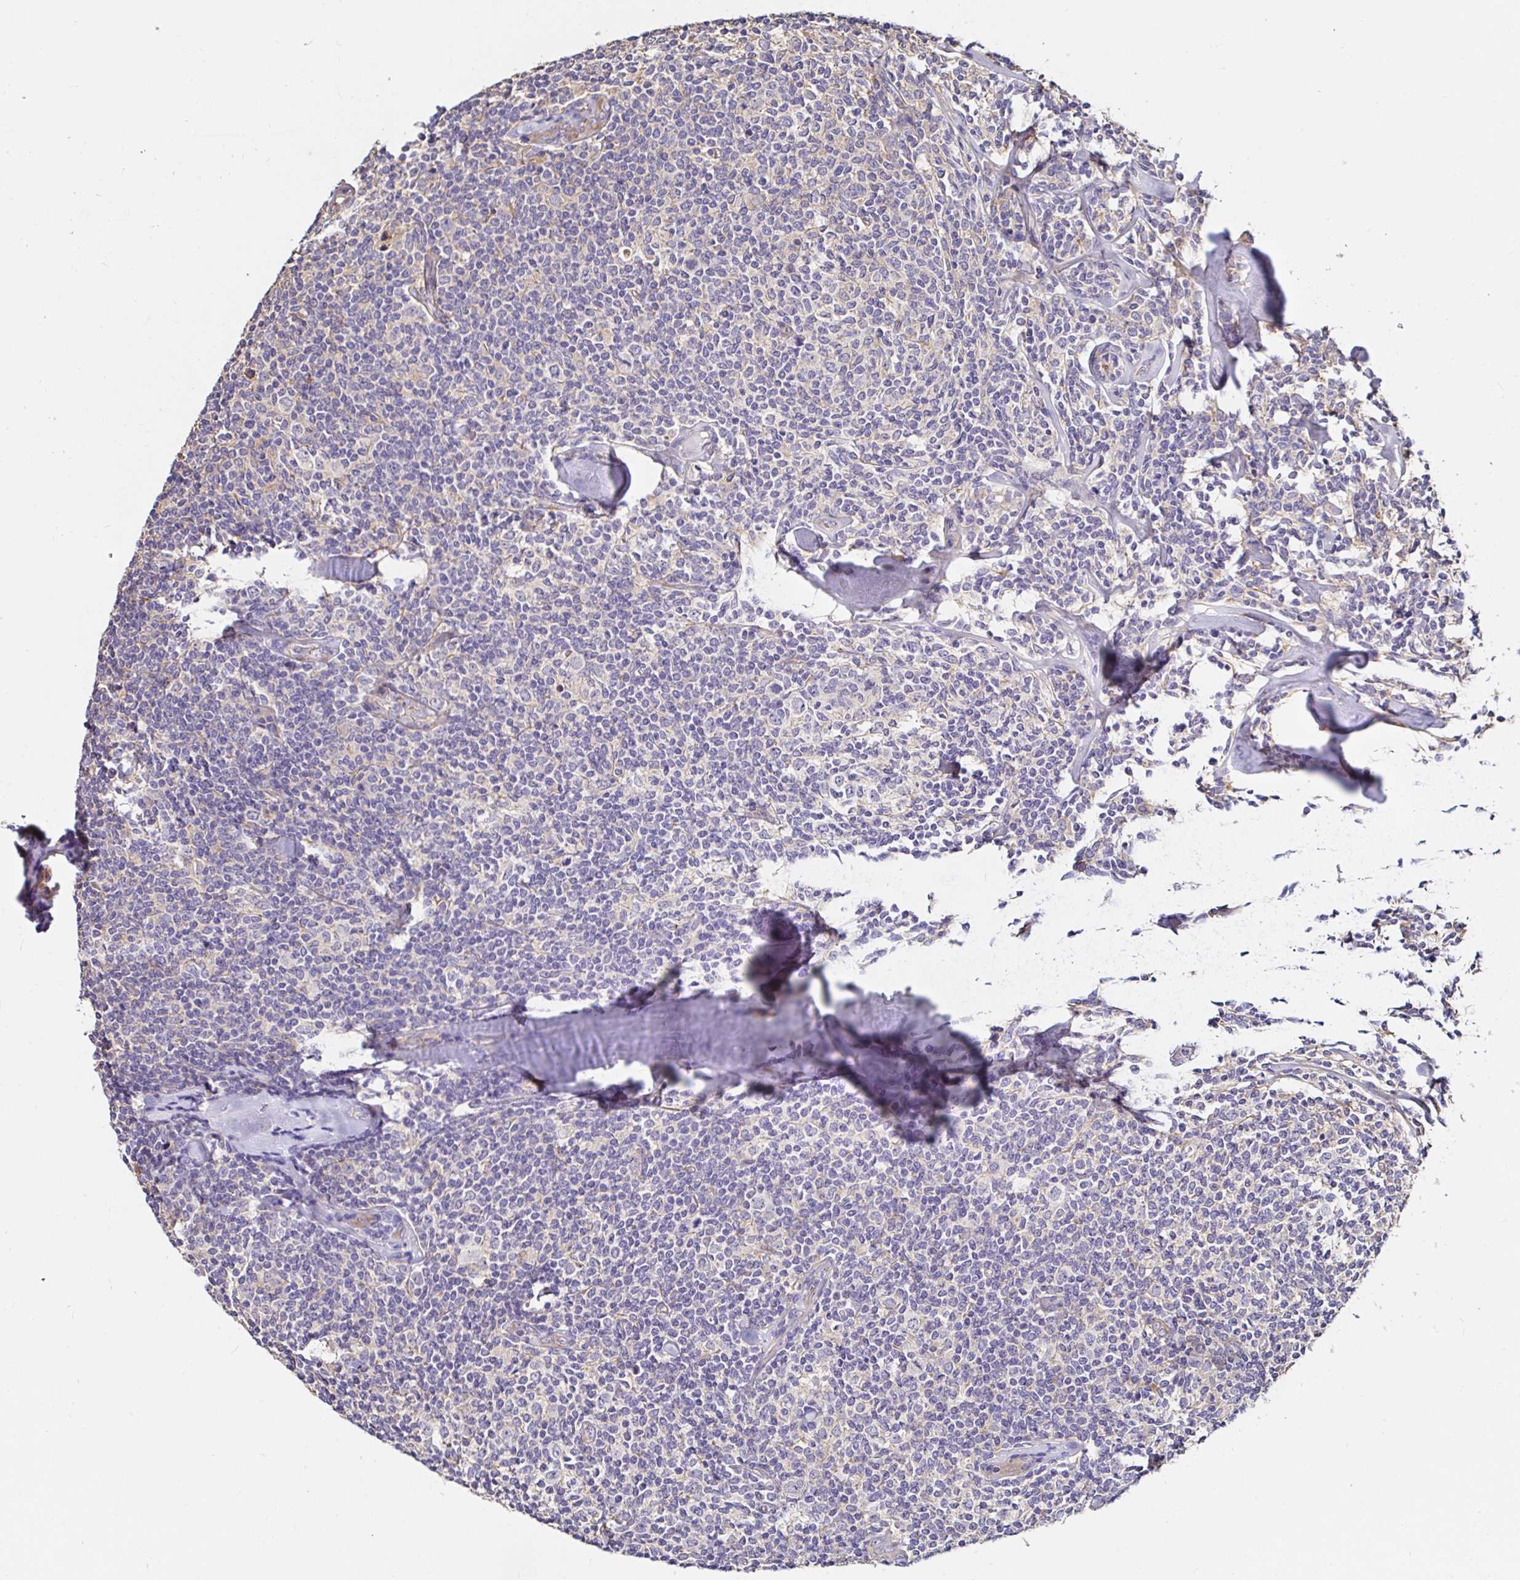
{"staining": {"intensity": "negative", "quantity": "none", "location": "none"}, "tissue": "lymphoma", "cell_type": "Tumor cells", "image_type": "cancer", "snomed": [{"axis": "morphology", "description": "Malignant lymphoma, non-Hodgkin's type, Low grade"}, {"axis": "topography", "description": "Lymph node"}], "caption": "Immunohistochemical staining of human malignant lymphoma, non-Hodgkin's type (low-grade) demonstrates no significant positivity in tumor cells.", "gene": "RSRP1", "patient": {"sex": "female", "age": 56}}